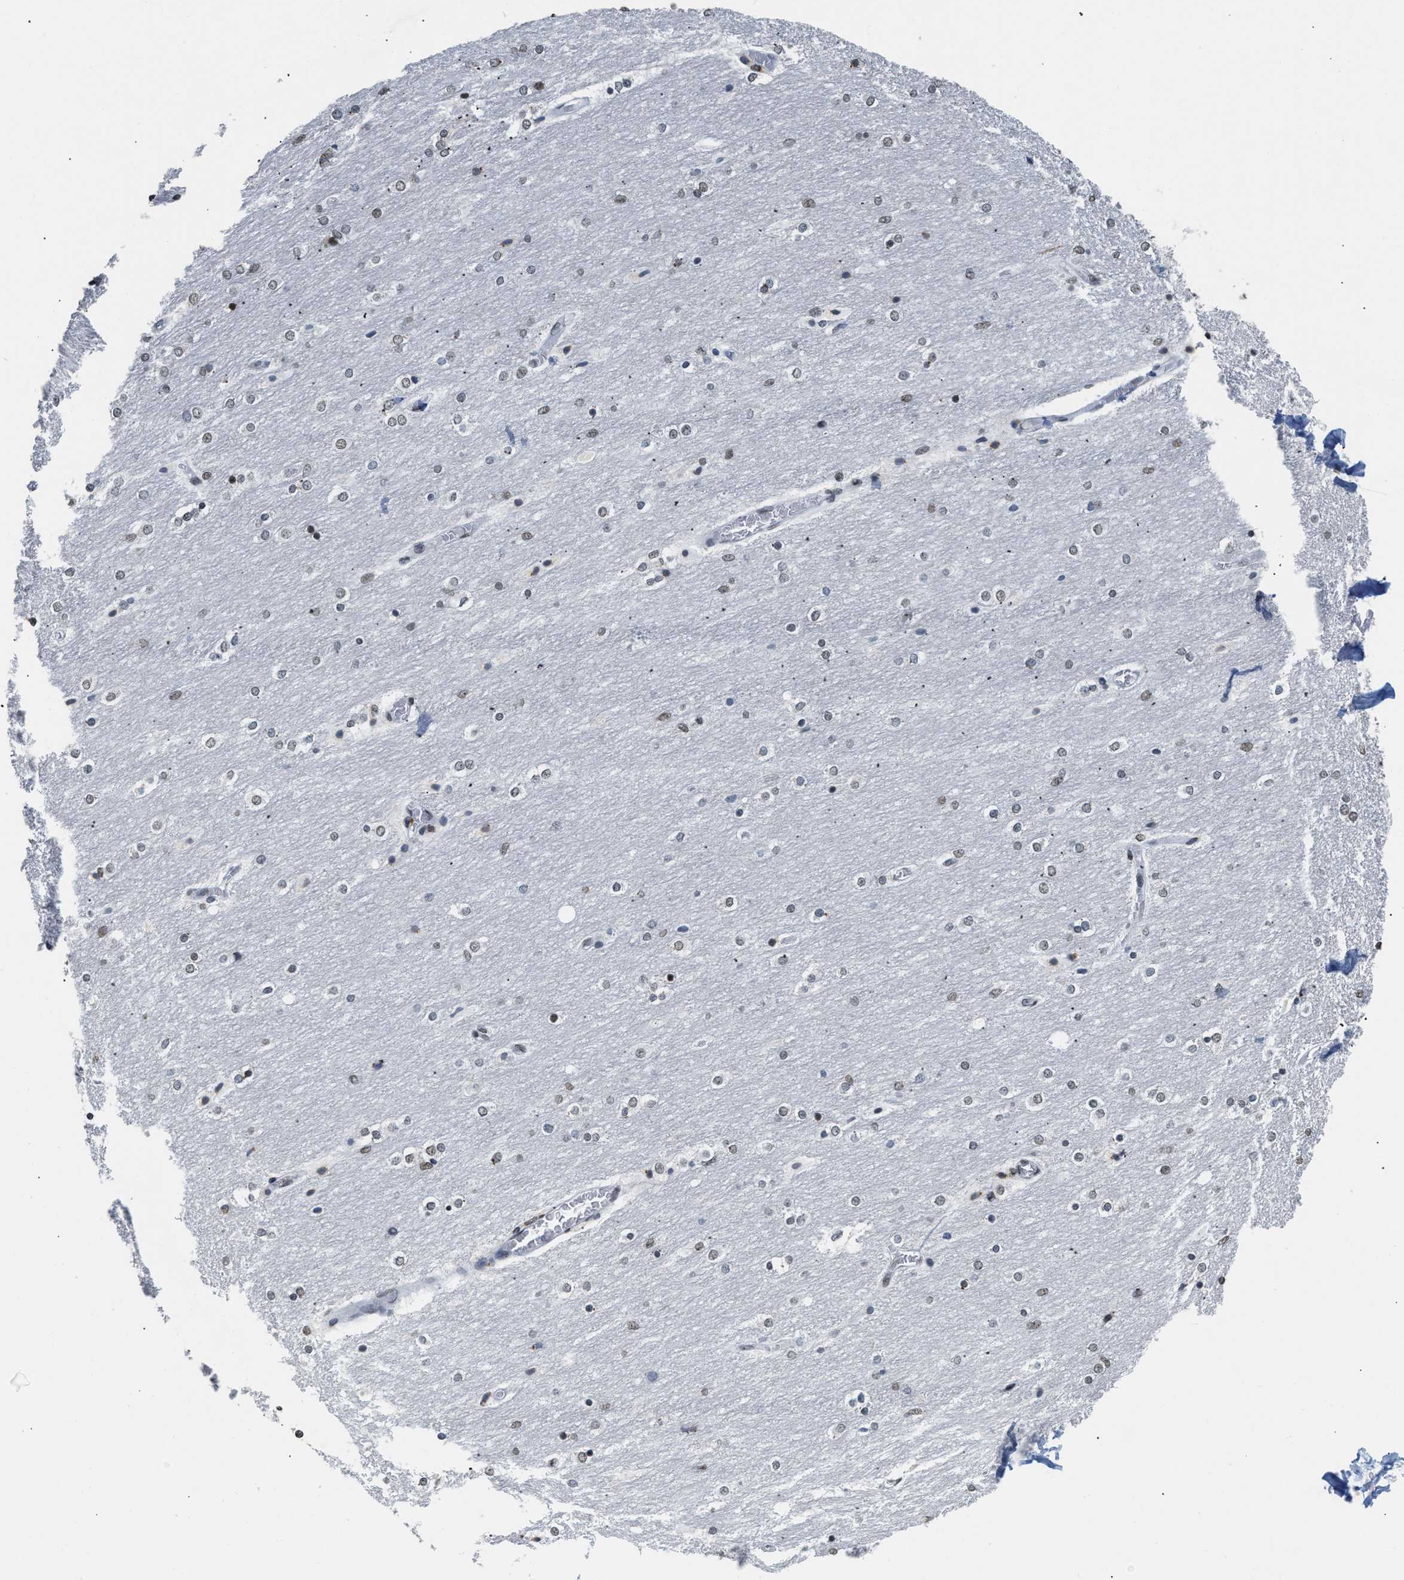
{"staining": {"intensity": "moderate", "quantity": "25%-75%", "location": "nuclear"}, "tissue": "cerebellum", "cell_type": "Cells in granular layer", "image_type": "normal", "snomed": [{"axis": "morphology", "description": "Normal tissue, NOS"}, {"axis": "topography", "description": "Cerebellum"}], "caption": "Immunohistochemistry photomicrograph of benign cerebellum stained for a protein (brown), which shows medium levels of moderate nuclear positivity in approximately 25%-75% of cells in granular layer.", "gene": "RAF1", "patient": {"sex": "female", "age": 54}}